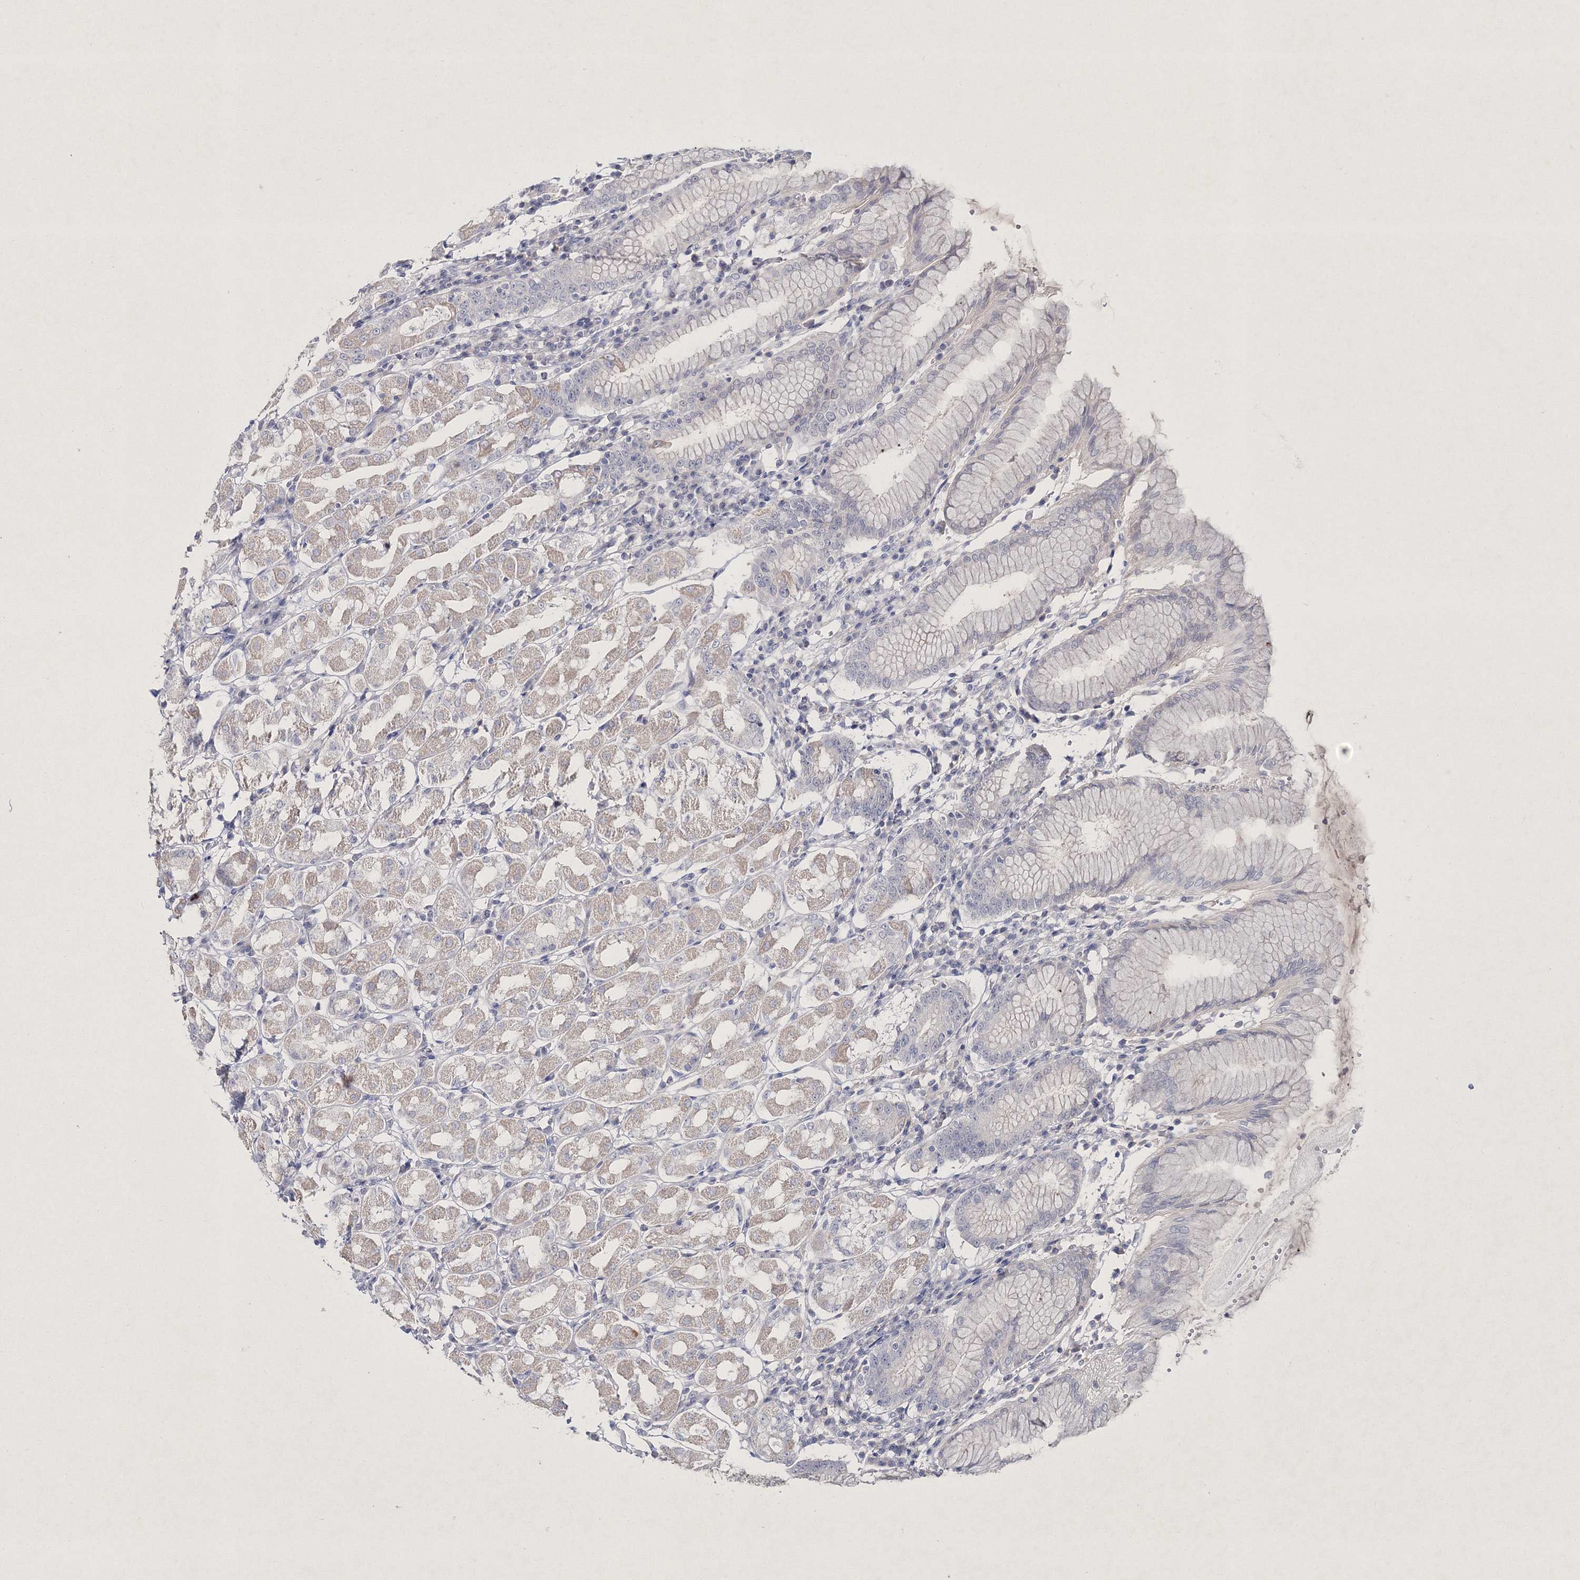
{"staining": {"intensity": "moderate", "quantity": "<25%", "location": "cytoplasmic/membranous"}, "tissue": "stomach", "cell_type": "Glandular cells", "image_type": "normal", "snomed": [{"axis": "morphology", "description": "Normal tissue, NOS"}, {"axis": "topography", "description": "Stomach"}, {"axis": "topography", "description": "Stomach, lower"}], "caption": "IHC histopathology image of normal stomach stained for a protein (brown), which demonstrates low levels of moderate cytoplasmic/membranous positivity in approximately <25% of glandular cells.", "gene": "NEU4", "patient": {"sex": "female", "age": 56}}